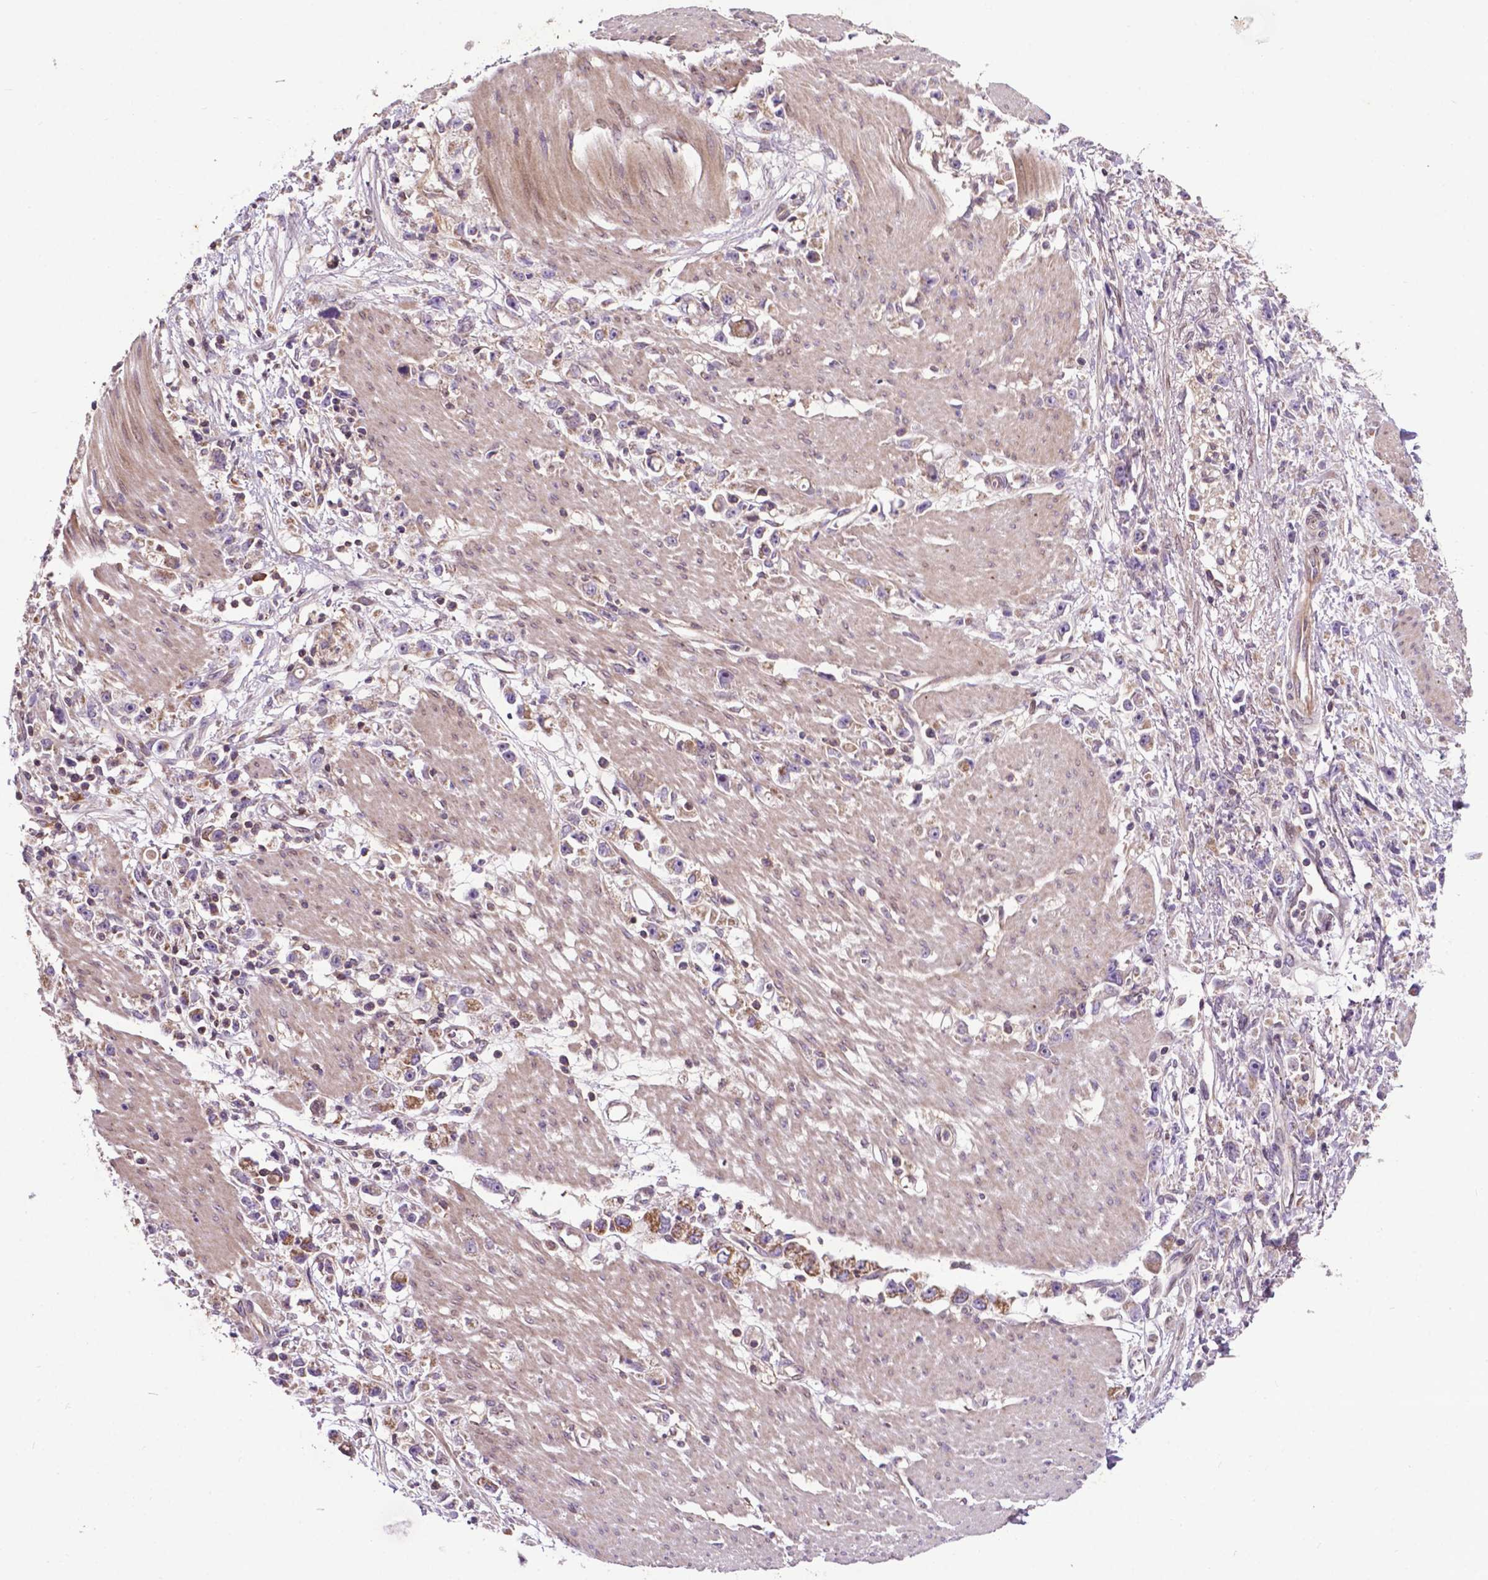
{"staining": {"intensity": "moderate", "quantity": "<25%", "location": "cytoplasmic/membranous"}, "tissue": "stomach cancer", "cell_type": "Tumor cells", "image_type": "cancer", "snomed": [{"axis": "morphology", "description": "Adenocarcinoma, NOS"}, {"axis": "topography", "description": "Stomach"}], "caption": "Immunohistochemical staining of human stomach adenocarcinoma shows low levels of moderate cytoplasmic/membranous protein expression in approximately <25% of tumor cells.", "gene": "SPNS2", "patient": {"sex": "female", "age": 59}}